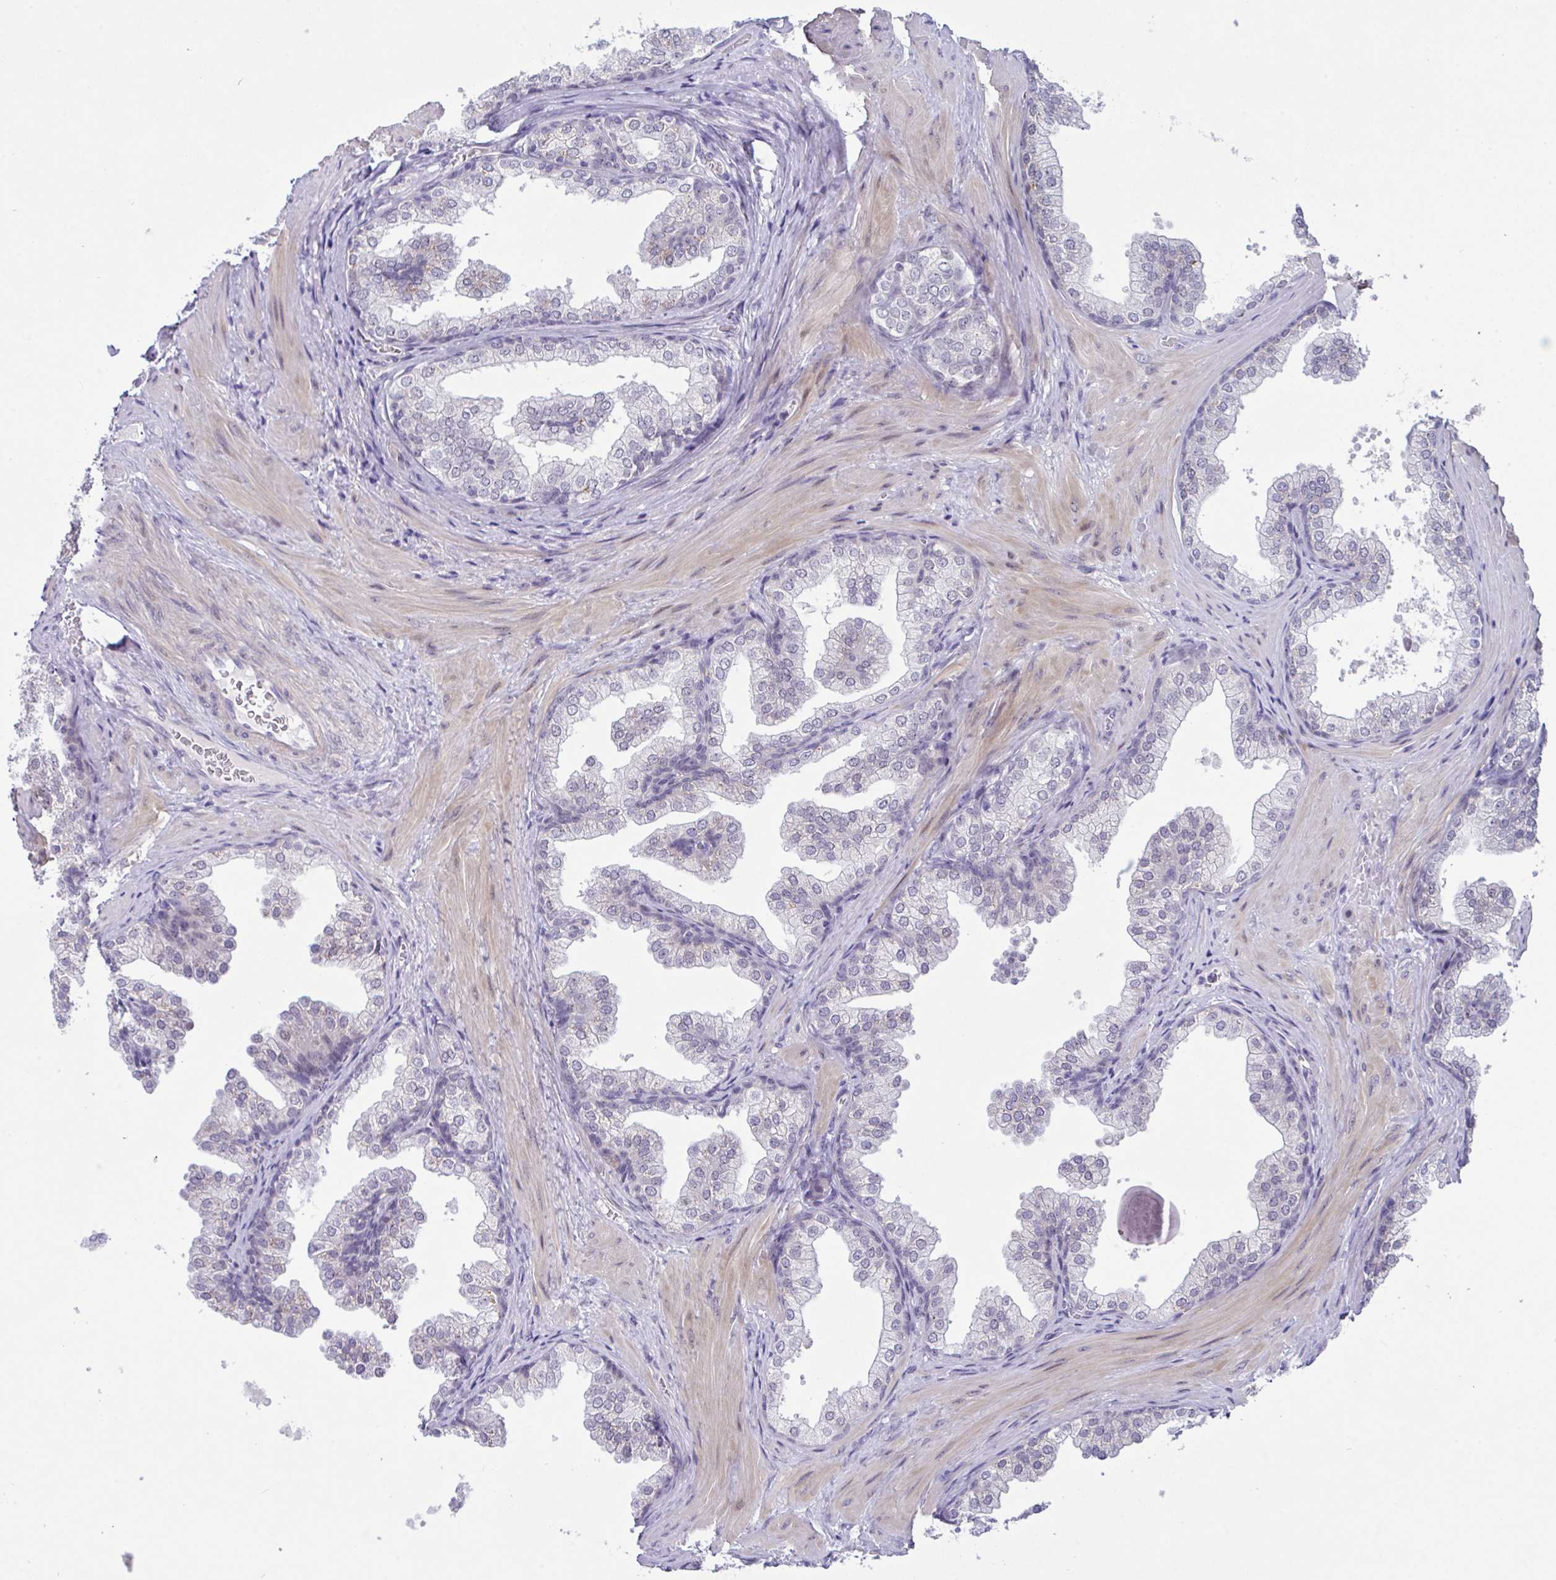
{"staining": {"intensity": "negative", "quantity": "none", "location": "none"}, "tissue": "prostate", "cell_type": "Glandular cells", "image_type": "normal", "snomed": [{"axis": "morphology", "description": "Normal tissue, NOS"}, {"axis": "topography", "description": "Prostate"}], "caption": "This micrograph is of benign prostate stained with immunohistochemistry (IHC) to label a protein in brown with the nuclei are counter-stained blue. There is no staining in glandular cells.", "gene": "USP35", "patient": {"sex": "male", "age": 37}}